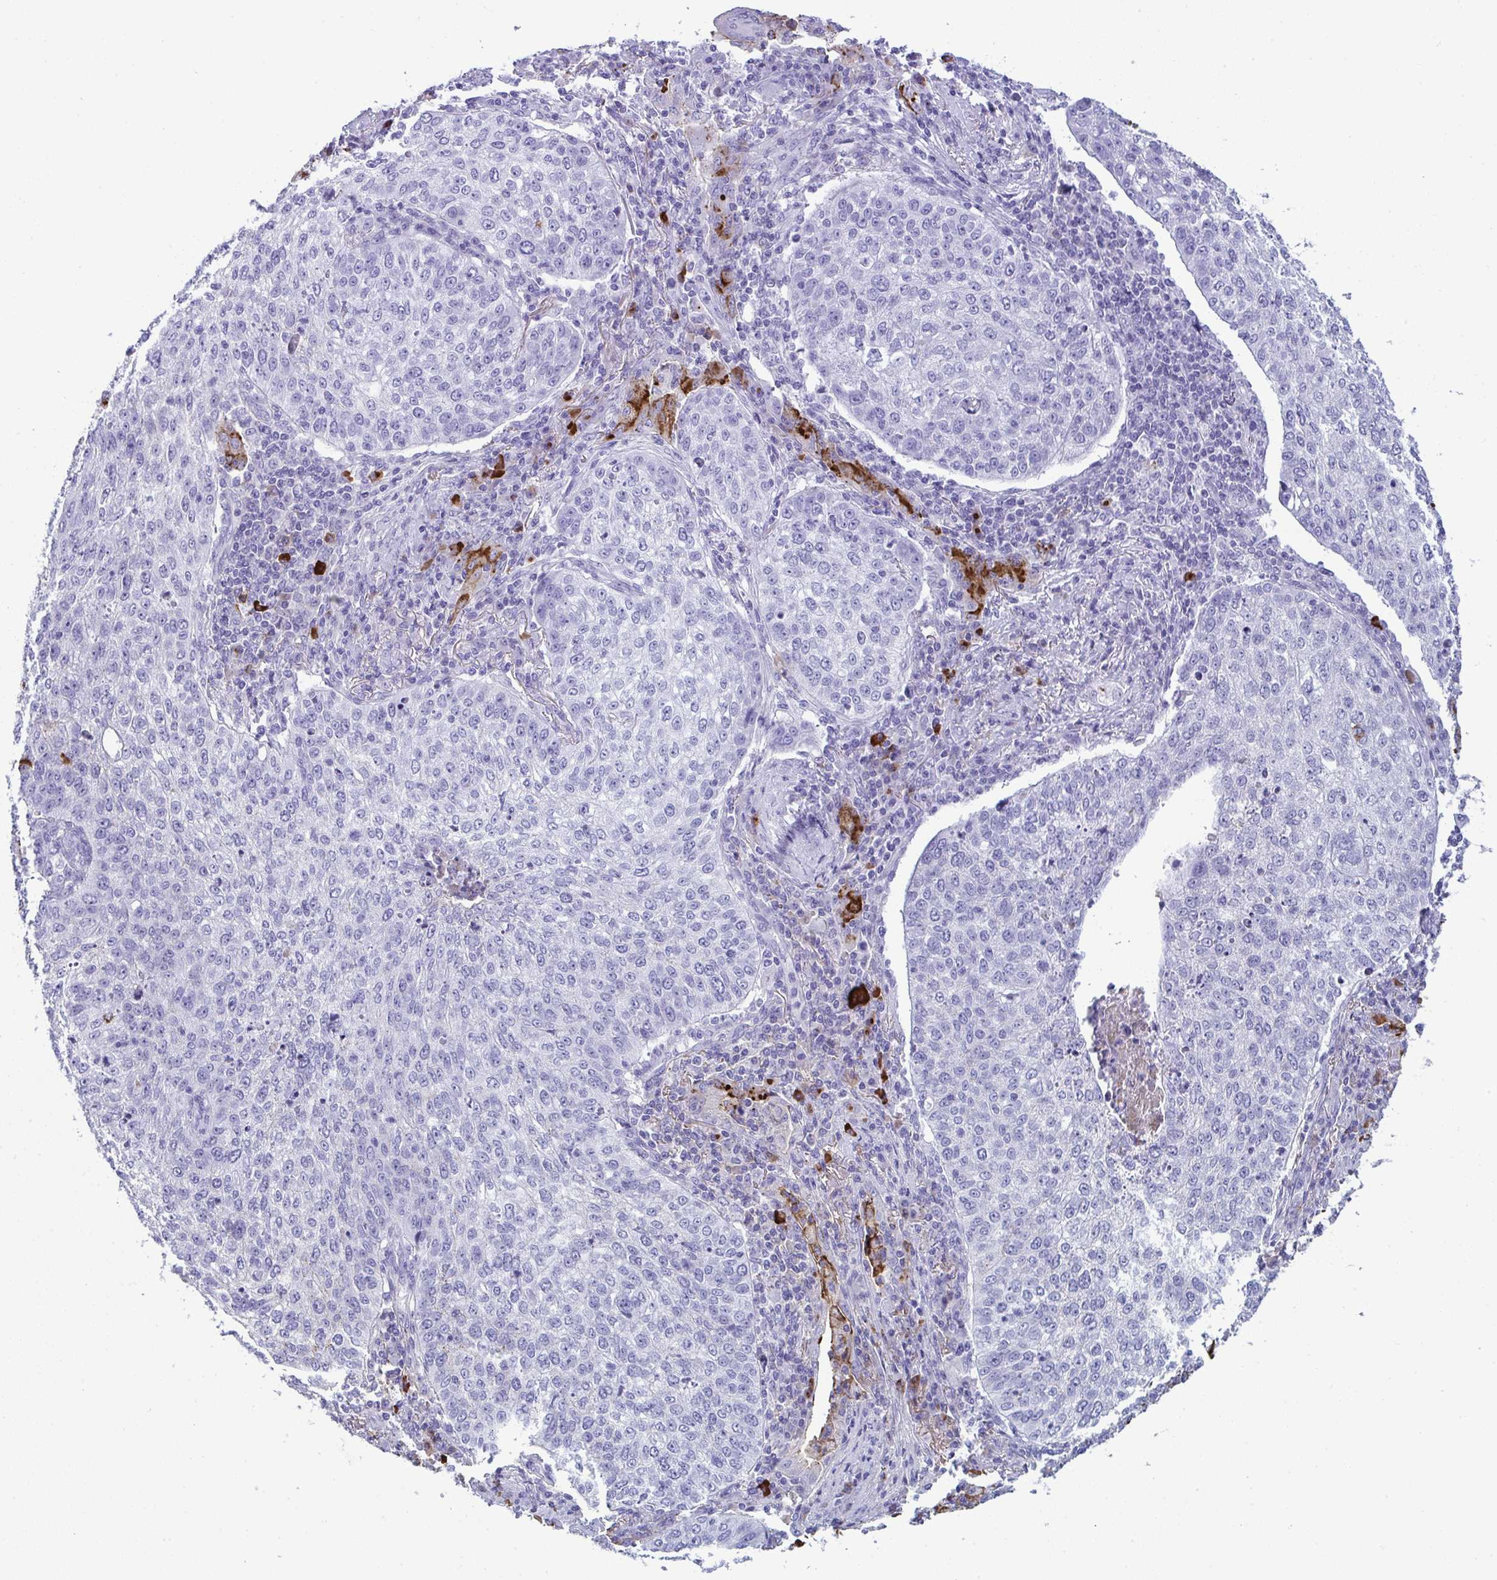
{"staining": {"intensity": "negative", "quantity": "none", "location": "none"}, "tissue": "lung cancer", "cell_type": "Tumor cells", "image_type": "cancer", "snomed": [{"axis": "morphology", "description": "Squamous cell carcinoma, NOS"}, {"axis": "topography", "description": "Lung"}], "caption": "DAB (3,3'-diaminobenzidine) immunohistochemical staining of human lung cancer (squamous cell carcinoma) demonstrates no significant expression in tumor cells.", "gene": "JCHAIN", "patient": {"sex": "male", "age": 63}}